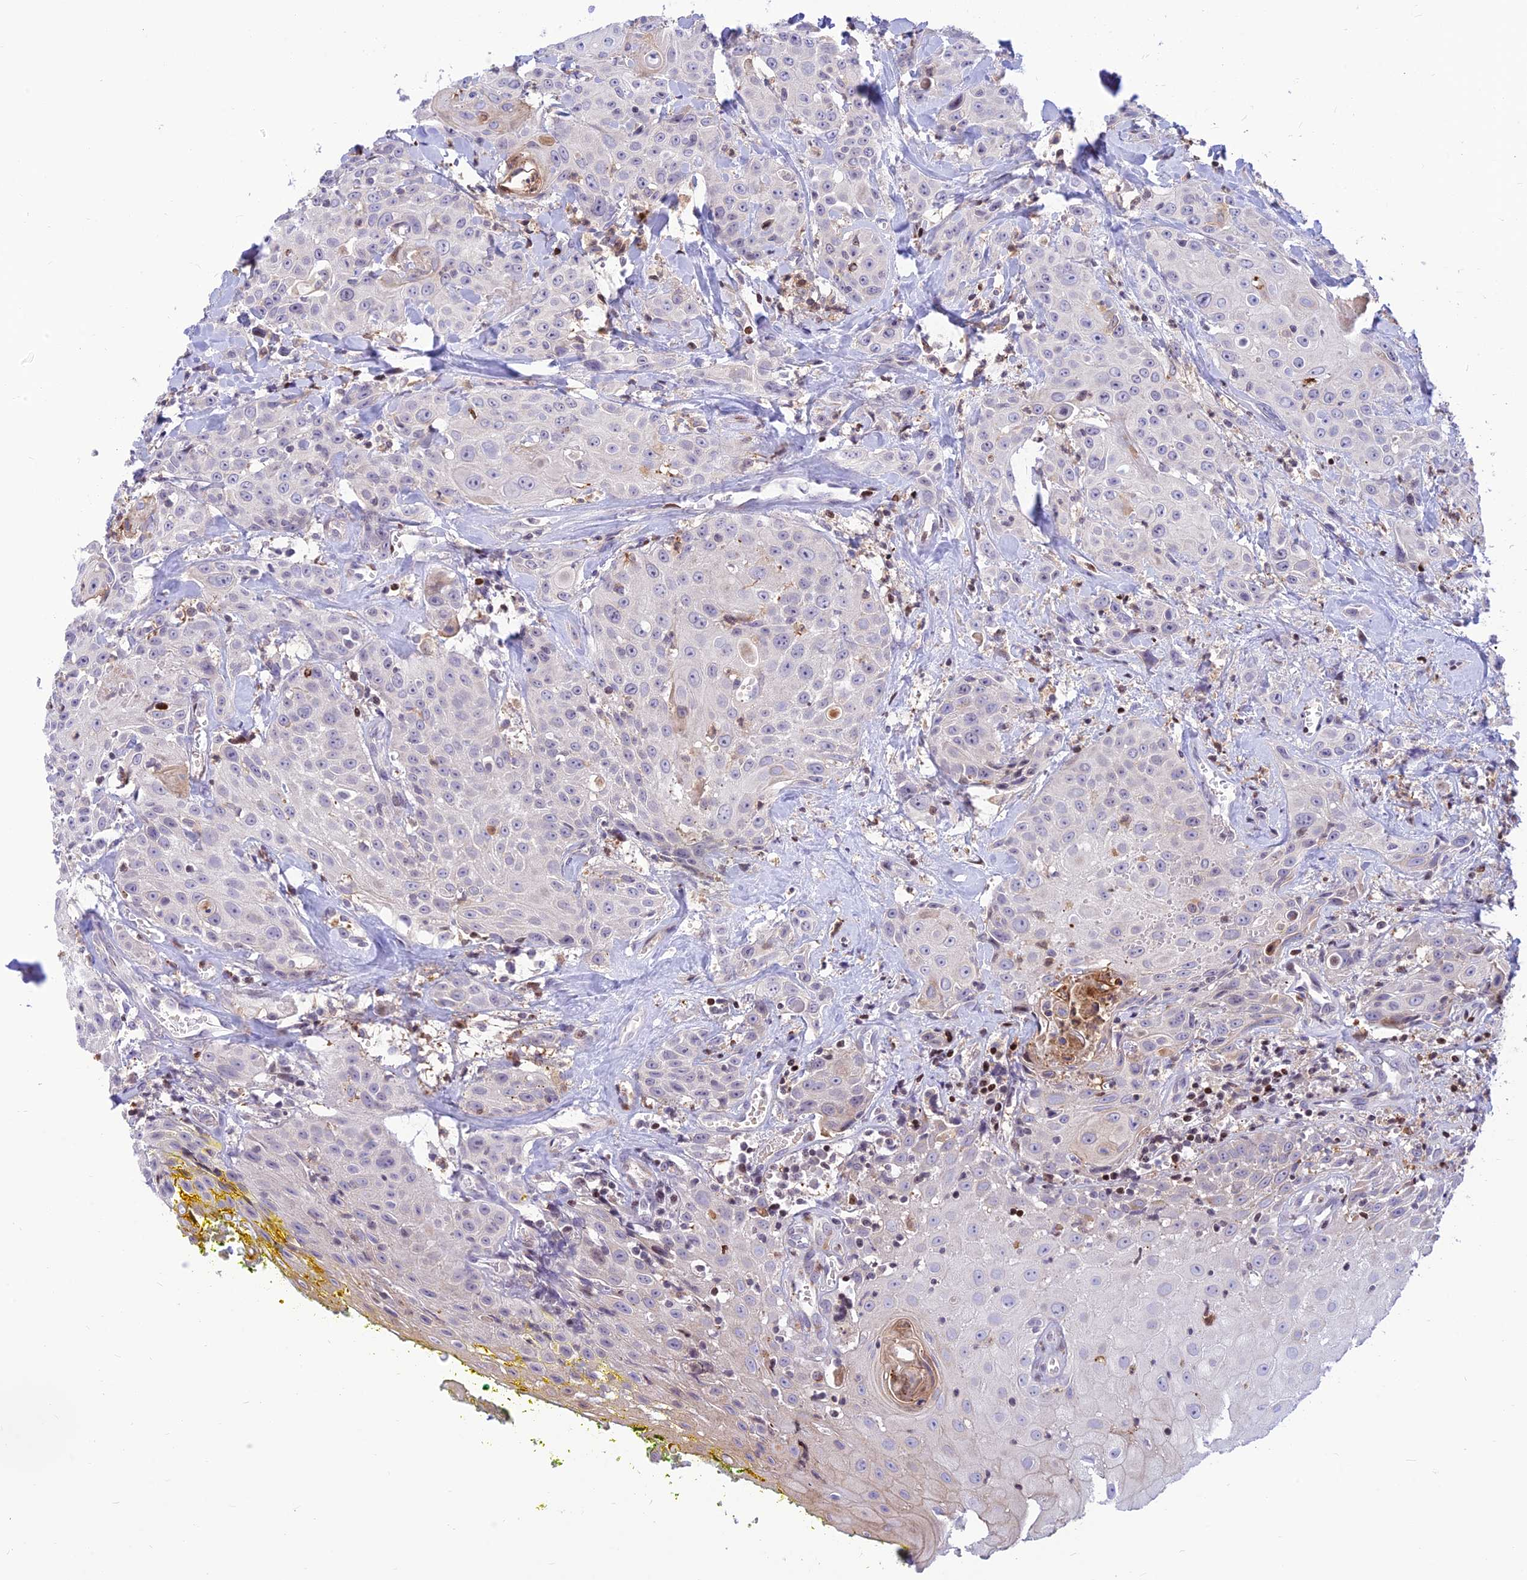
{"staining": {"intensity": "negative", "quantity": "none", "location": "none"}, "tissue": "head and neck cancer", "cell_type": "Tumor cells", "image_type": "cancer", "snomed": [{"axis": "morphology", "description": "Squamous cell carcinoma, NOS"}, {"axis": "topography", "description": "Oral tissue"}, {"axis": "topography", "description": "Head-Neck"}], "caption": "IHC of squamous cell carcinoma (head and neck) demonstrates no expression in tumor cells.", "gene": "FAM186B", "patient": {"sex": "female", "age": 82}}